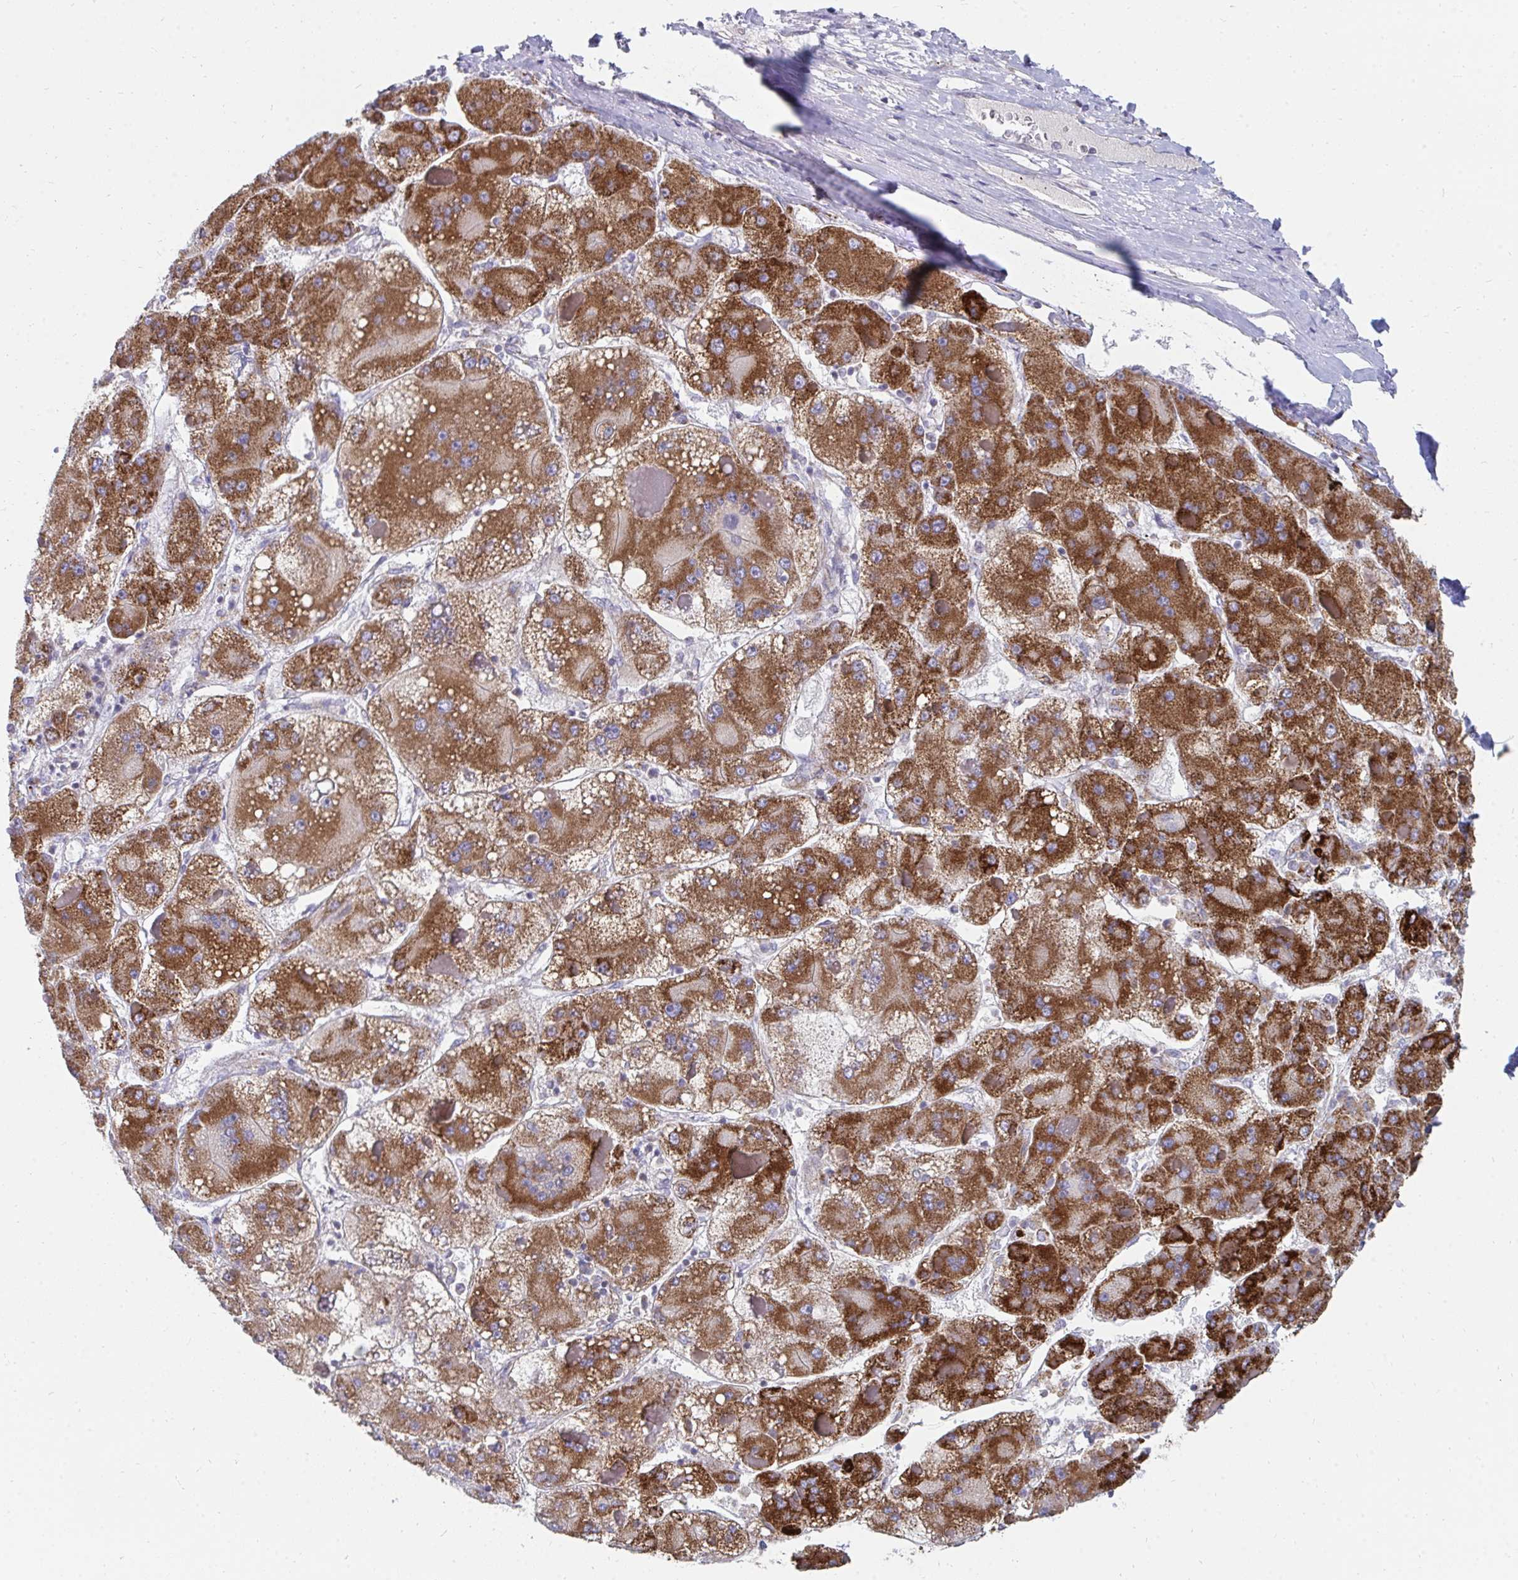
{"staining": {"intensity": "strong", "quantity": ">75%", "location": "cytoplasmic/membranous"}, "tissue": "liver cancer", "cell_type": "Tumor cells", "image_type": "cancer", "snomed": [{"axis": "morphology", "description": "Carcinoma, Hepatocellular, NOS"}, {"axis": "topography", "description": "Liver"}], "caption": "High-power microscopy captured an immunohistochemistry histopathology image of hepatocellular carcinoma (liver), revealing strong cytoplasmic/membranous positivity in approximately >75% of tumor cells. The staining was performed using DAB (3,3'-diaminobenzidine) to visualize the protein expression in brown, while the nuclei were stained in blue with hematoxylin (Magnification: 20x).", "gene": "PC", "patient": {"sex": "female", "age": 73}}